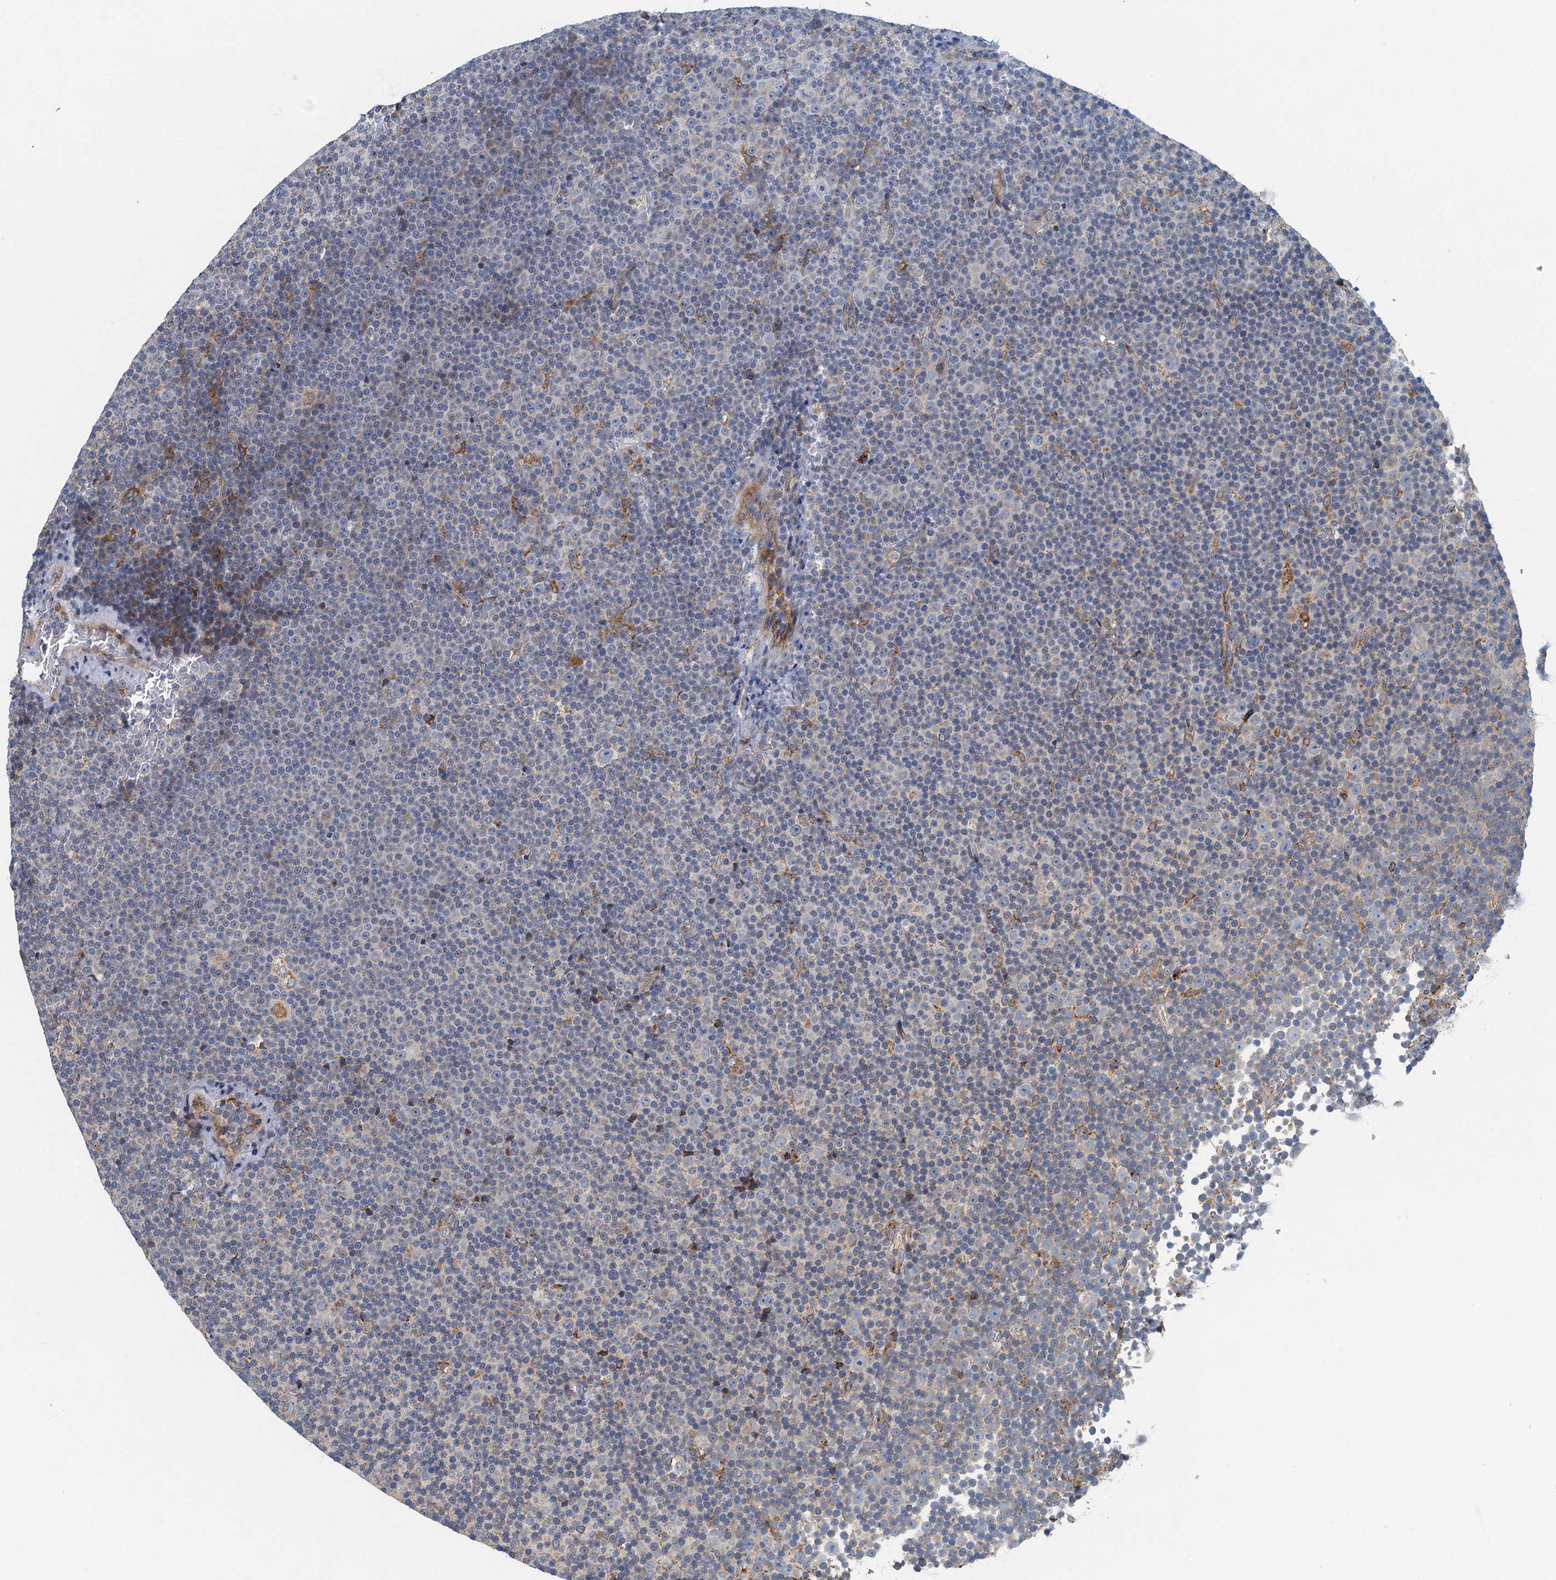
{"staining": {"intensity": "negative", "quantity": "none", "location": "none"}, "tissue": "lymphoma", "cell_type": "Tumor cells", "image_type": "cancer", "snomed": [{"axis": "morphology", "description": "Malignant lymphoma, non-Hodgkin's type, Low grade"}, {"axis": "topography", "description": "Lymph node"}], "caption": "Immunohistochemistry image of human malignant lymphoma, non-Hodgkin's type (low-grade) stained for a protein (brown), which demonstrates no positivity in tumor cells.", "gene": "SPDYC", "patient": {"sex": "female", "age": 67}}